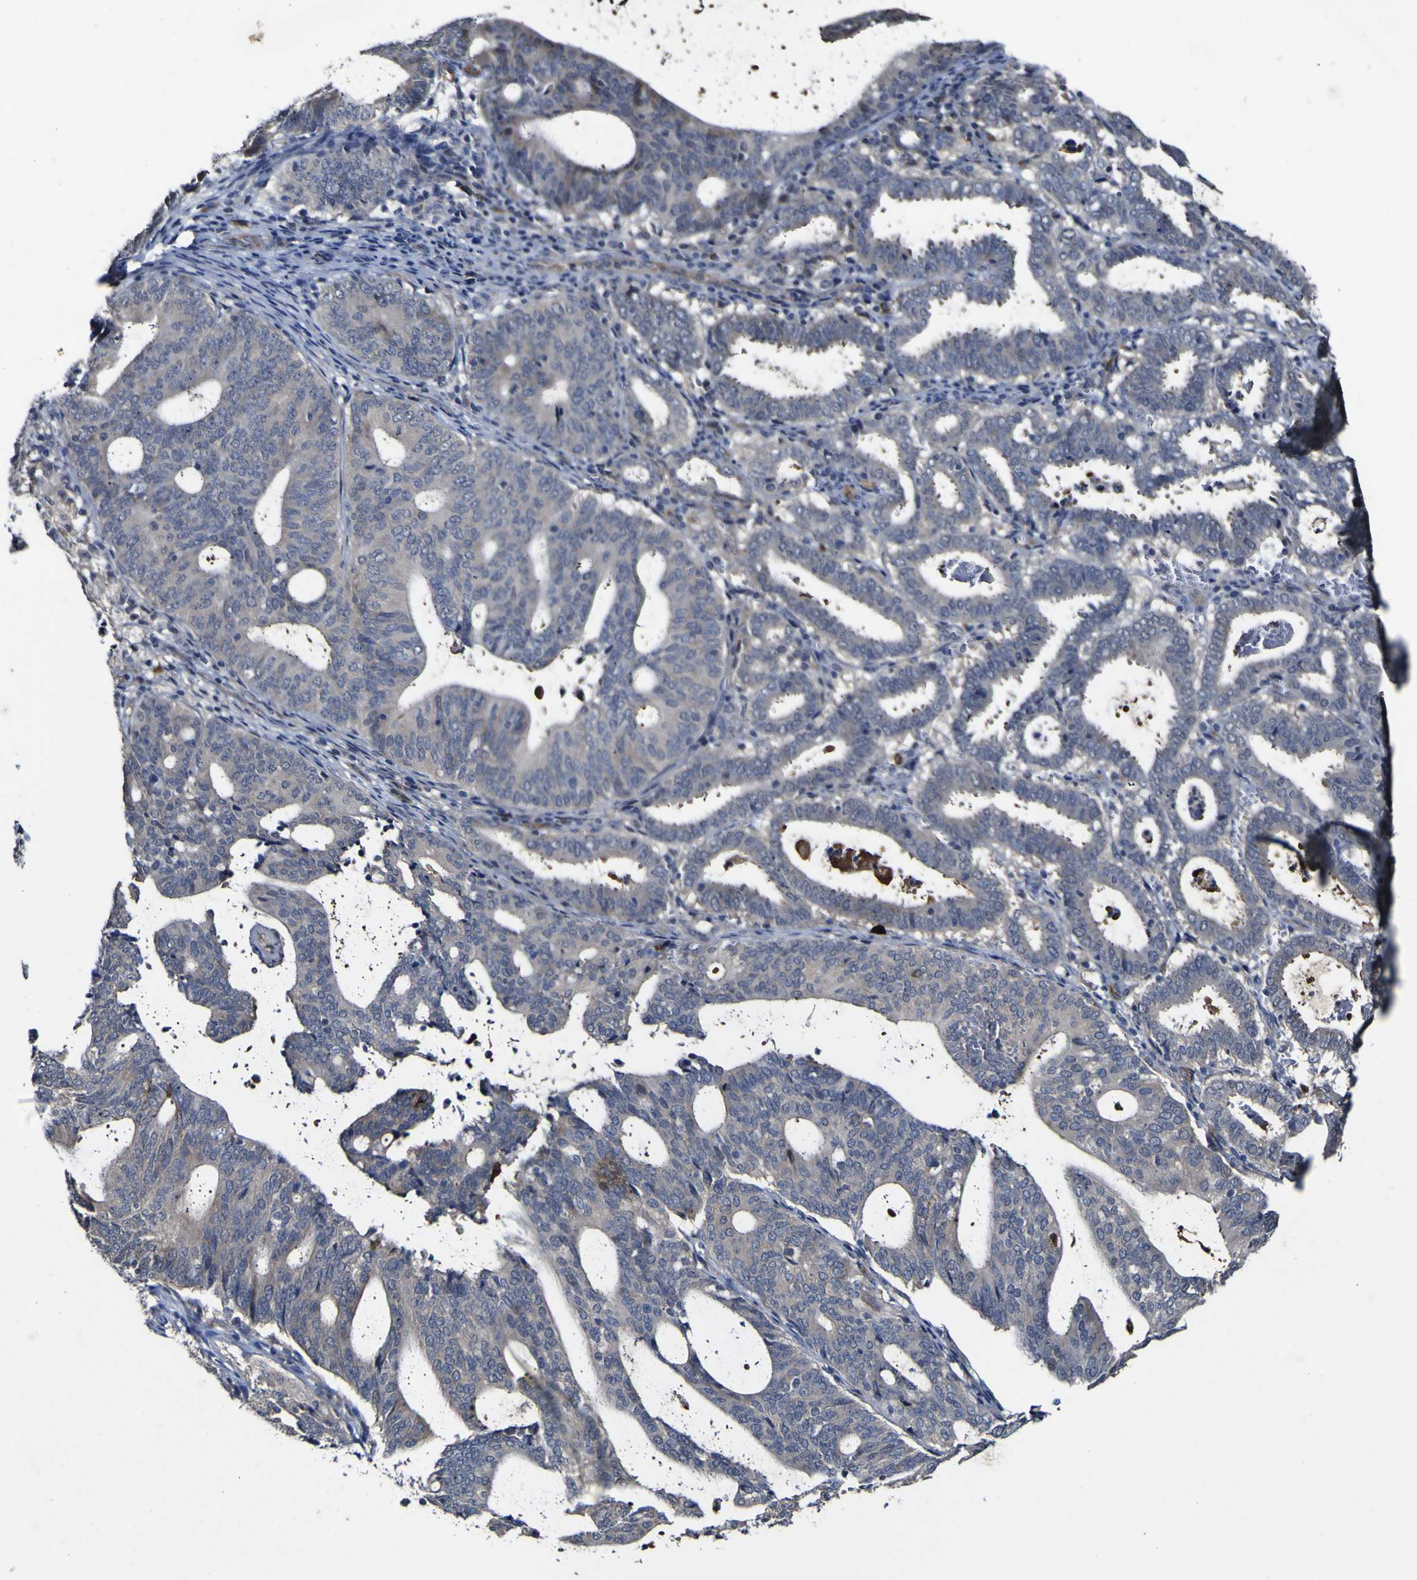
{"staining": {"intensity": "negative", "quantity": "none", "location": "none"}, "tissue": "endometrial cancer", "cell_type": "Tumor cells", "image_type": "cancer", "snomed": [{"axis": "morphology", "description": "Adenocarcinoma, NOS"}, {"axis": "topography", "description": "Uterus"}], "caption": "Adenocarcinoma (endometrial) was stained to show a protein in brown. There is no significant staining in tumor cells.", "gene": "CCL2", "patient": {"sex": "female", "age": 83}}